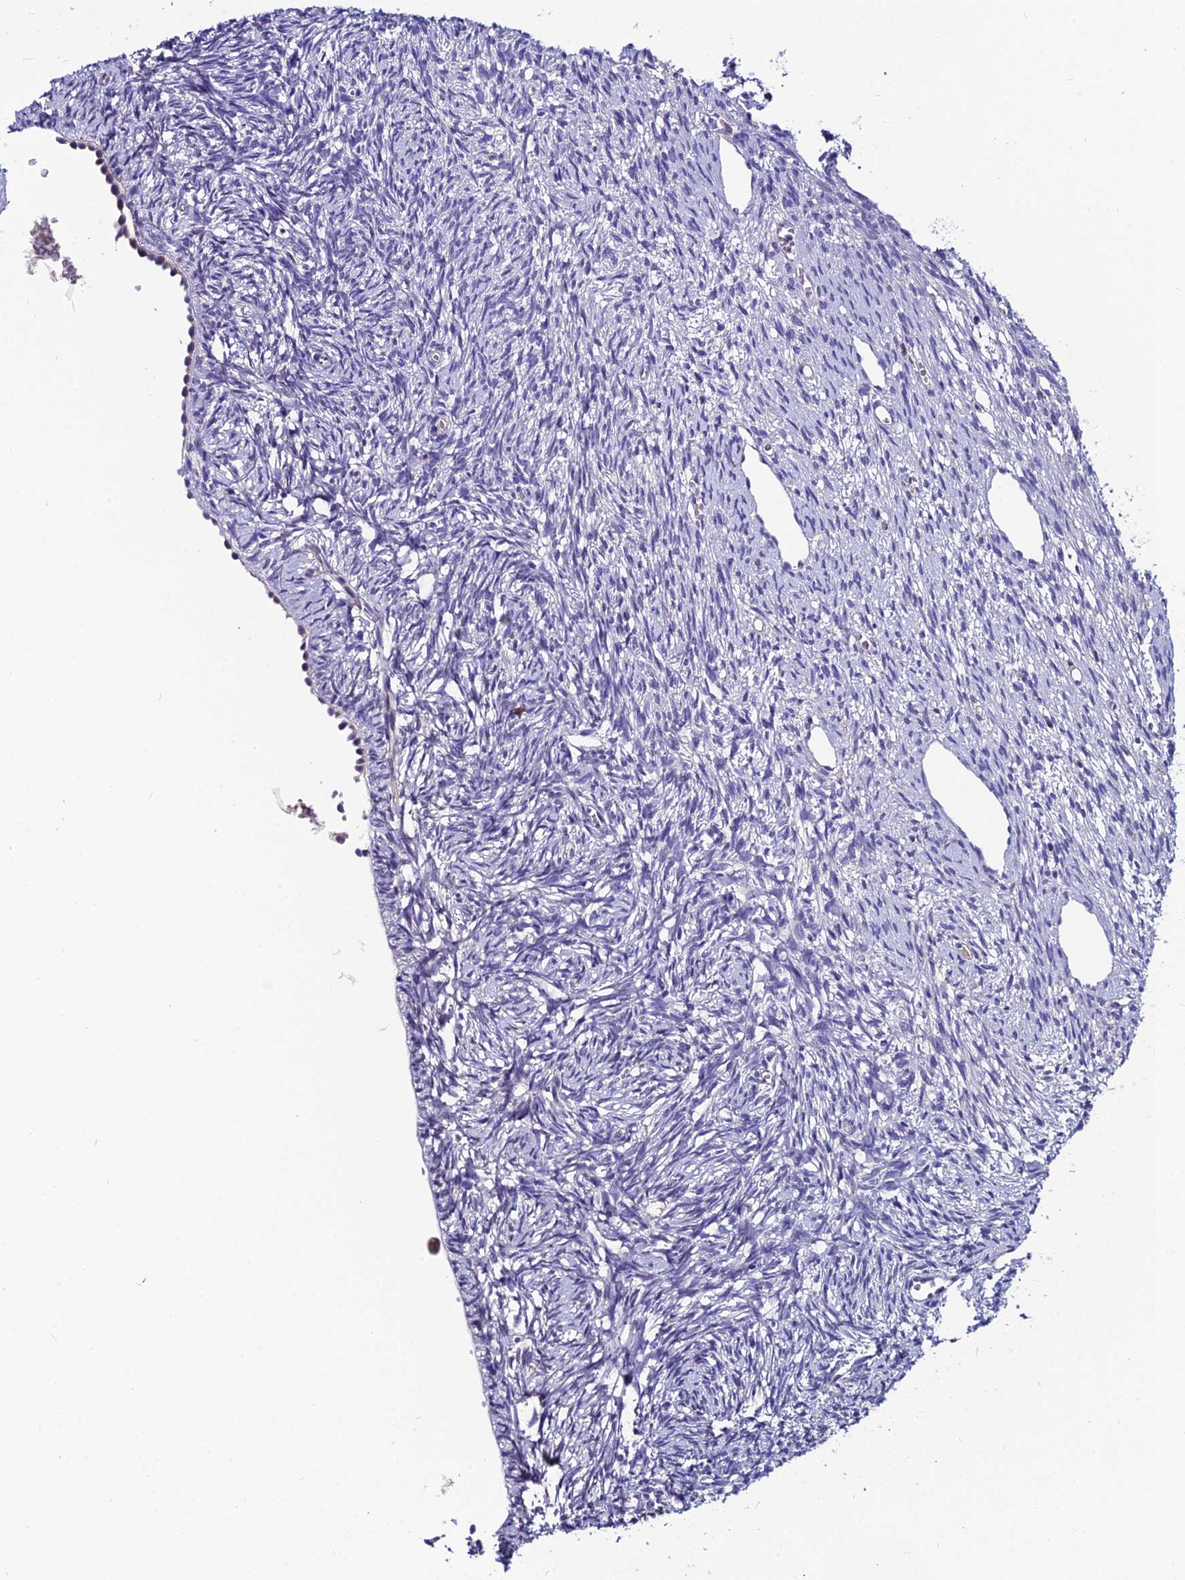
{"staining": {"intensity": "negative", "quantity": "none", "location": "none"}, "tissue": "ovary", "cell_type": "Follicle cells", "image_type": "normal", "snomed": [{"axis": "morphology", "description": "Normal tissue, NOS"}, {"axis": "topography", "description": "Ovary"}], "caption": "There is no significant staining in follicle cells of ovary. (DAB IHC, high magnification).", "gene": "LGALS7", "patient": {"sex": "female", "age": 51}}